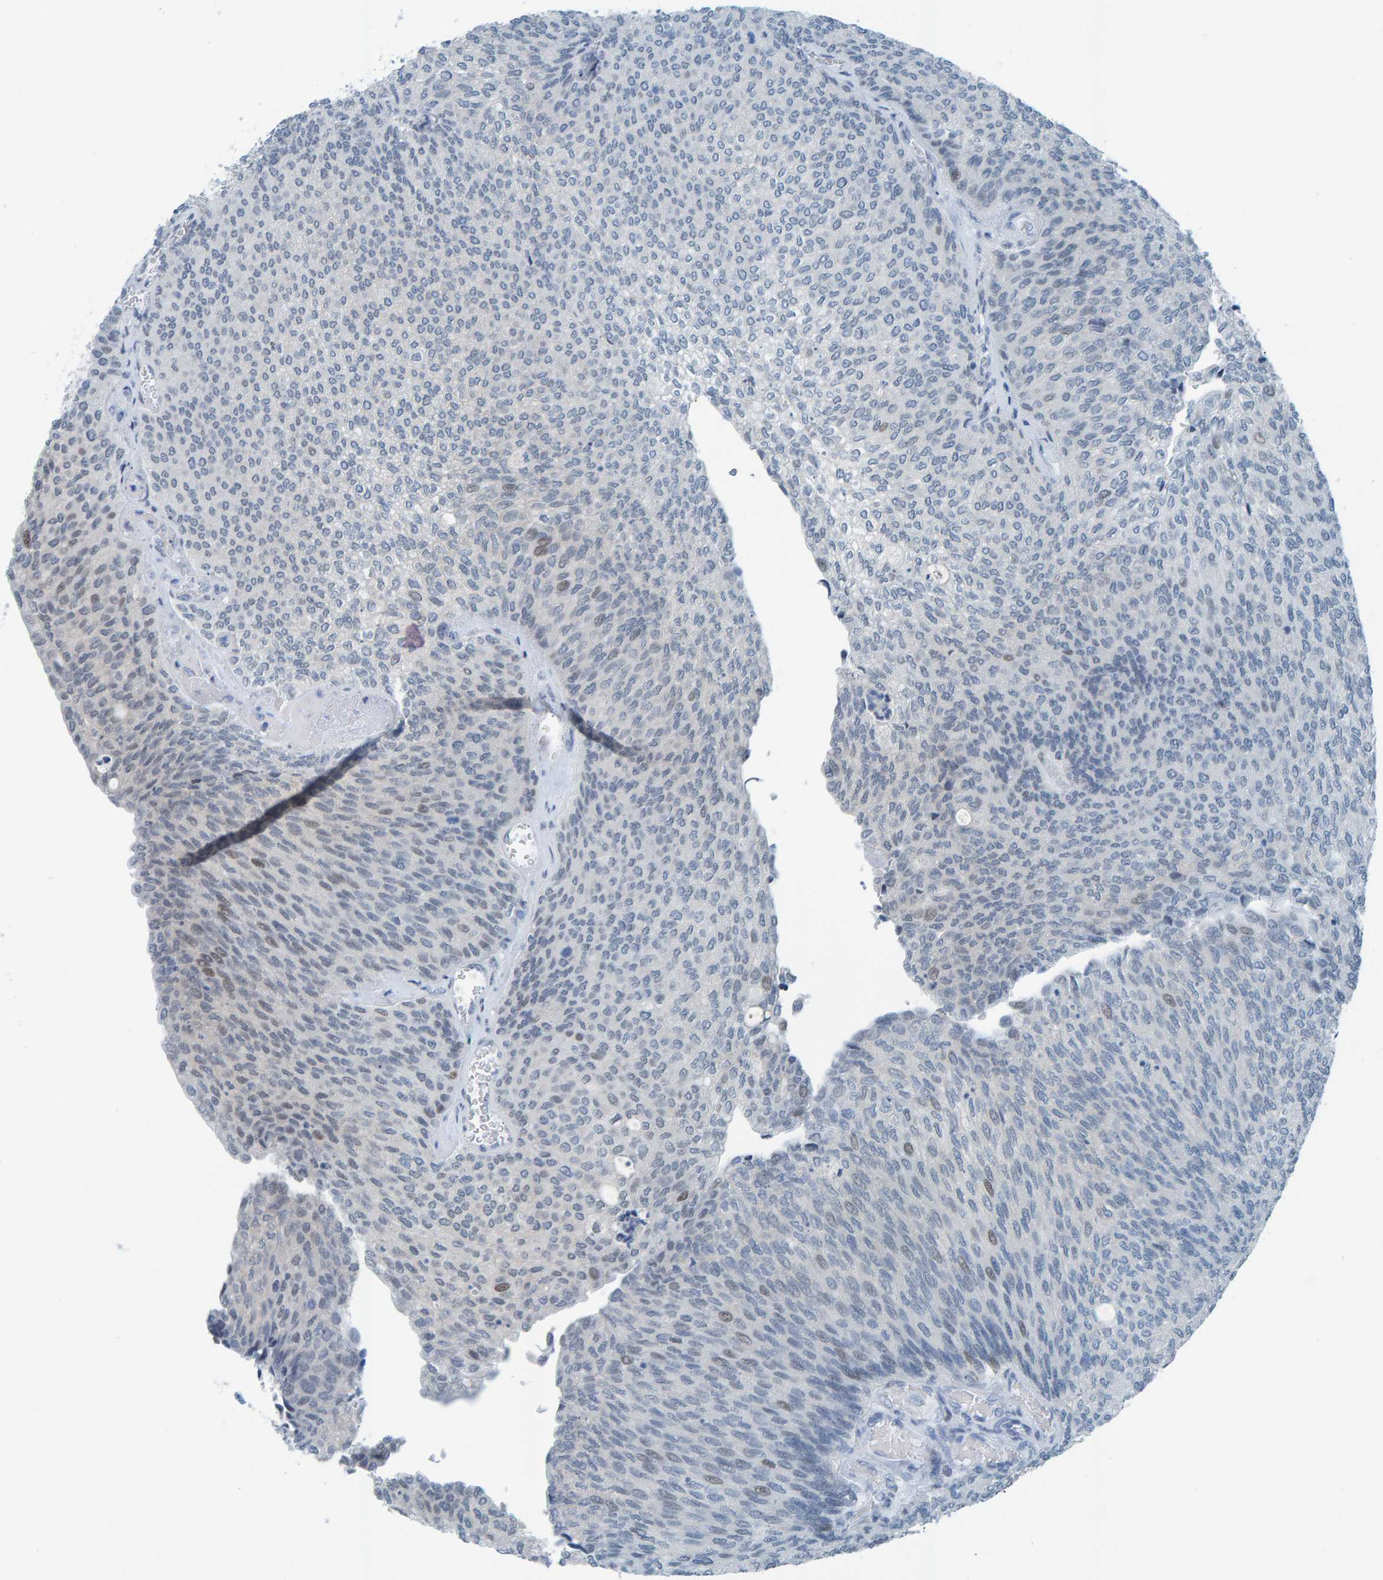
{"staining": {"intensity": "weak", "quantity": "<25%", "location": "nuclear"}, "tissue": "urothelial cancer", "cell_type": "Tumor cells", "image_type": "cancer", "snomed": [{"axis": "morphology", "description": "Urothelial carcinoma, Low grade"}, {"axis": "topography", "description": "Urinary bladder"}], "caption": "A photomicrograph of urothelial cancer stained for a protein exhibits no brown staining in tumor cells.", "gene": "CNP", "patient": {"sex": "female", "age": 79}}